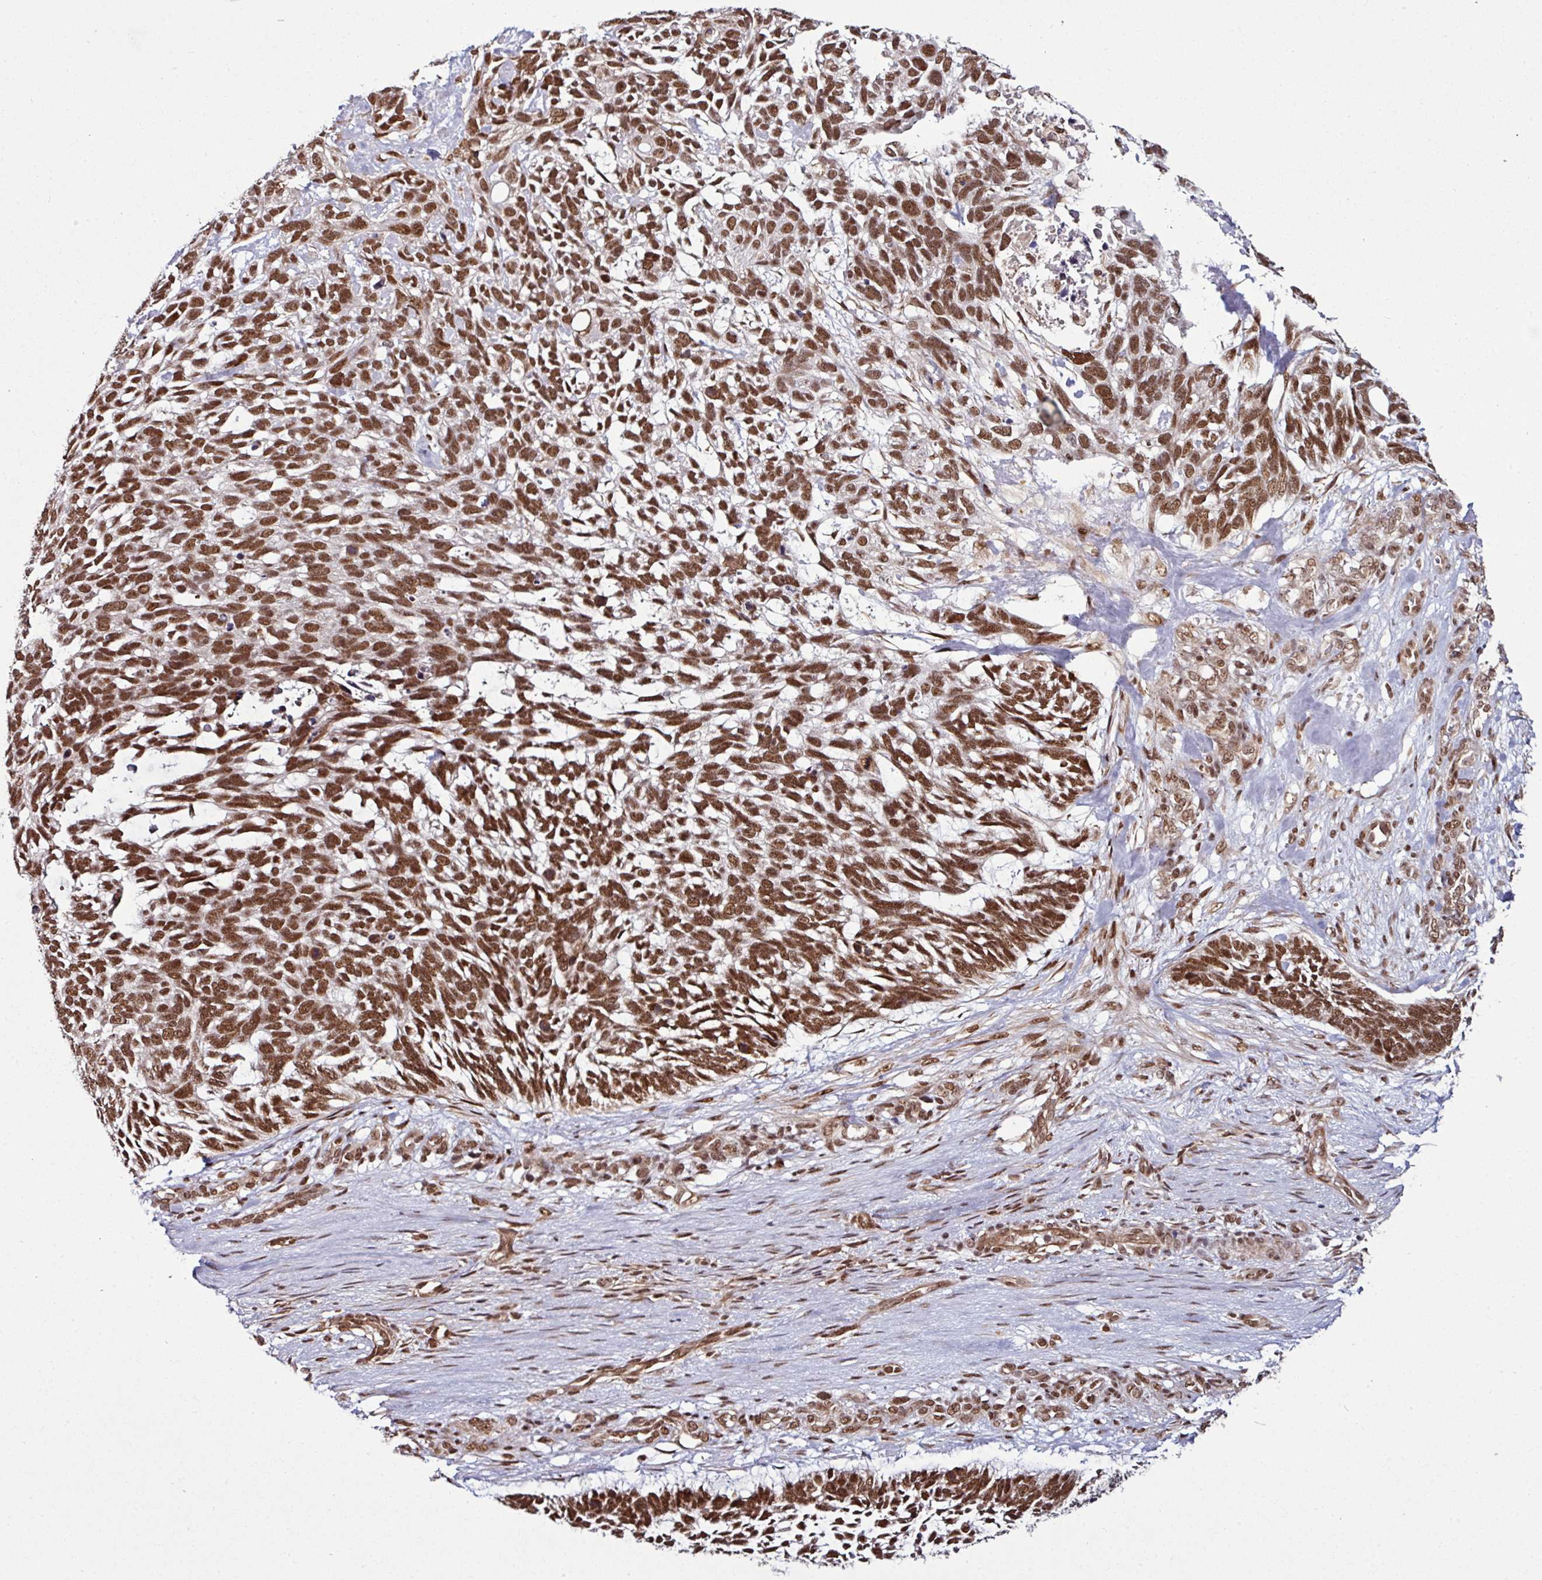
{"staining": {"intensity": "strong", "quantity": ">75%", "location": "cytoplasmic/membranous,nuclear"}, "tissue": "skin cancer", "cell_type": "Tumor cells", "image_type": "cancer", "snomed": [{"axis": "morphology", "description": "Basal cell carcinoma"}, {"axis": "topography", "description": "Skin"}], "caption": "A high amount of strong cytoplasmic/membranous and nuclear positivity is seen in about >75% of tumor cells in basal cell carcinoma (skin) tissue. (DAB (3,3'-diaminobenzidine) IHC, brown staining for protein, blue staining for nuclei).", "gene": "MORF4L2", "patient": {"sex": "male", "age": 88}}